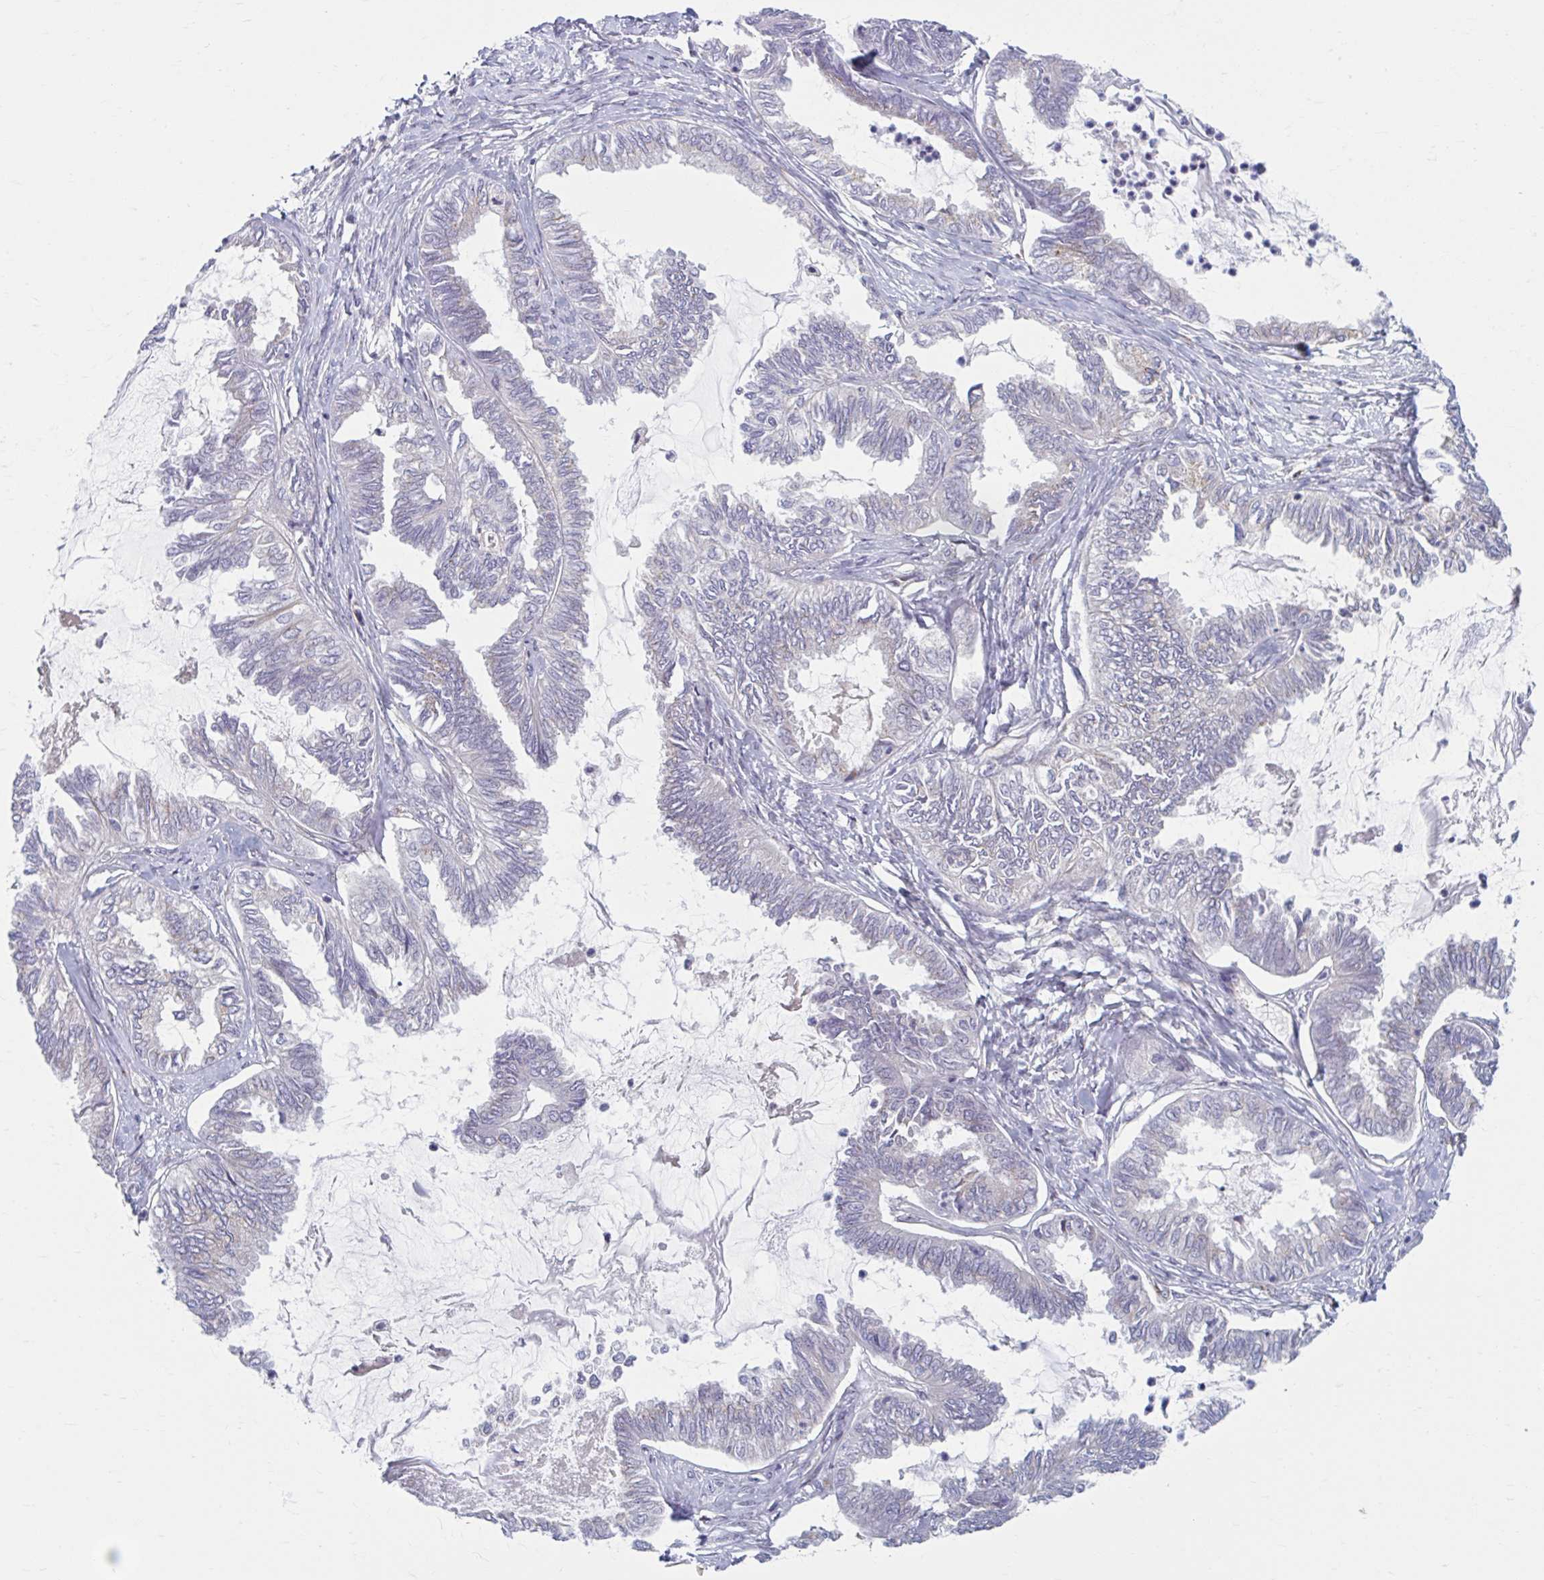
{"staining": {"intensity": "weak", "quantity": "<25%", "location": "cytoplasmic/membranous"}, "tissue": "ovarian cancer", "cell_type": "Tumor cells", "image_type": "cancer", "snomed": [{"axis": "morphology", "description": "Carcinoma, endometroid"}, {"axis": "topography", "description": "Ovary"}], "caption": "Immunohistochemical staining of ovarian cancer shows no significant positivity in tumor cells. The staining is performed using DAB (3,3'-diaminobenzidine) brown chromogen with nuclei counter-stained in using hematoxylin.", "gene": "CHST3", "patient": {"sex": "female", "age": 70}}